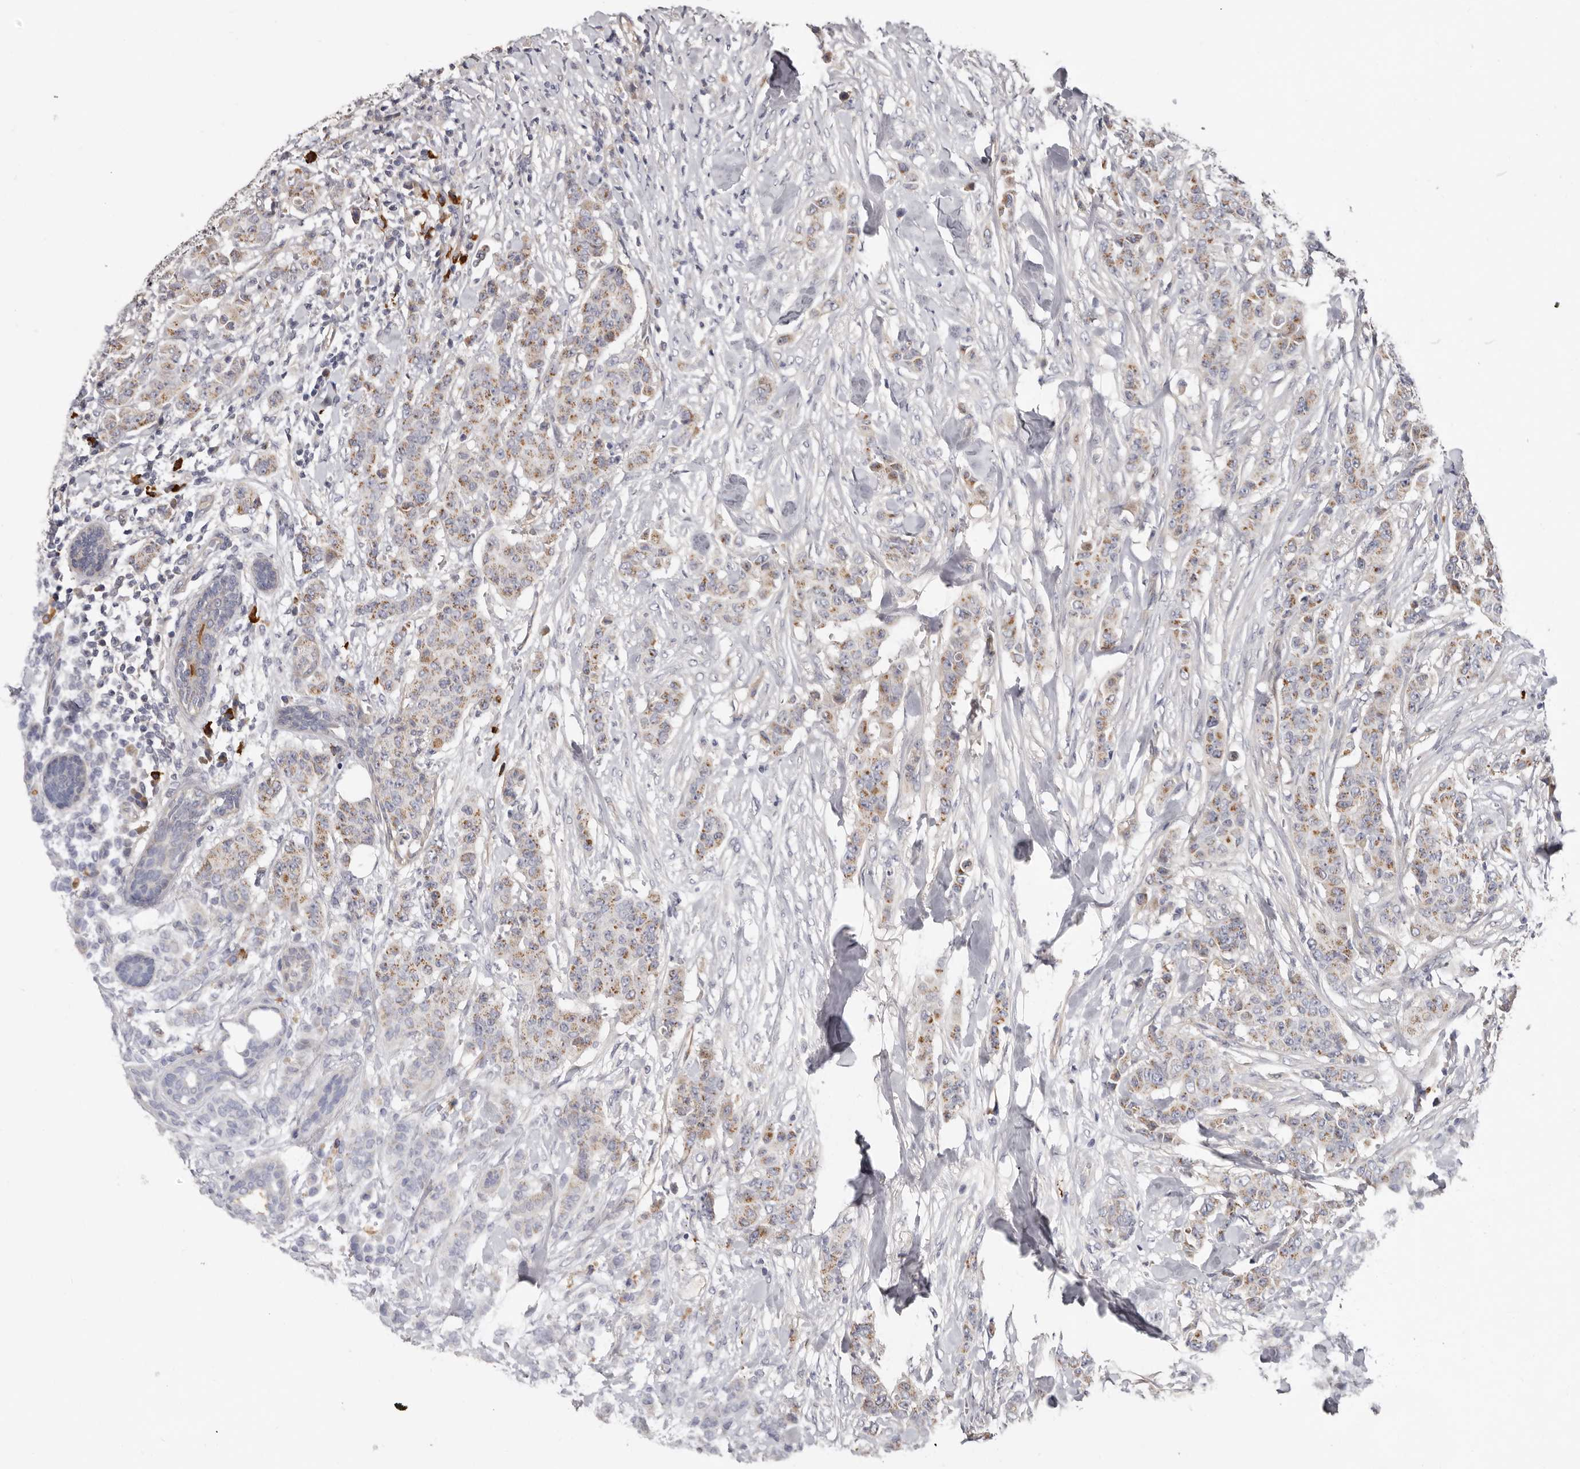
{"staining": {"intensity": "weak", "quantity": ">75%", "location": "cytoplasmic/membranous"}, "tissue": "breast cancer", "cell_type": "Tumor cells", "image_type": "cancer", "snomed": [{"axis": "morphology", "description": "Duct carcinoma"}, {"axis": "topography", "description": "Breast"}], "caption": "This is an image of immunohistochemistry (IHC) staining of intraductal carcinoma (breast), which shows weak positivity in the cytoplasmic/membranous of tumor cells.", "gene": "SPTA1", "patient": {"sex": "female", "age": 40}}